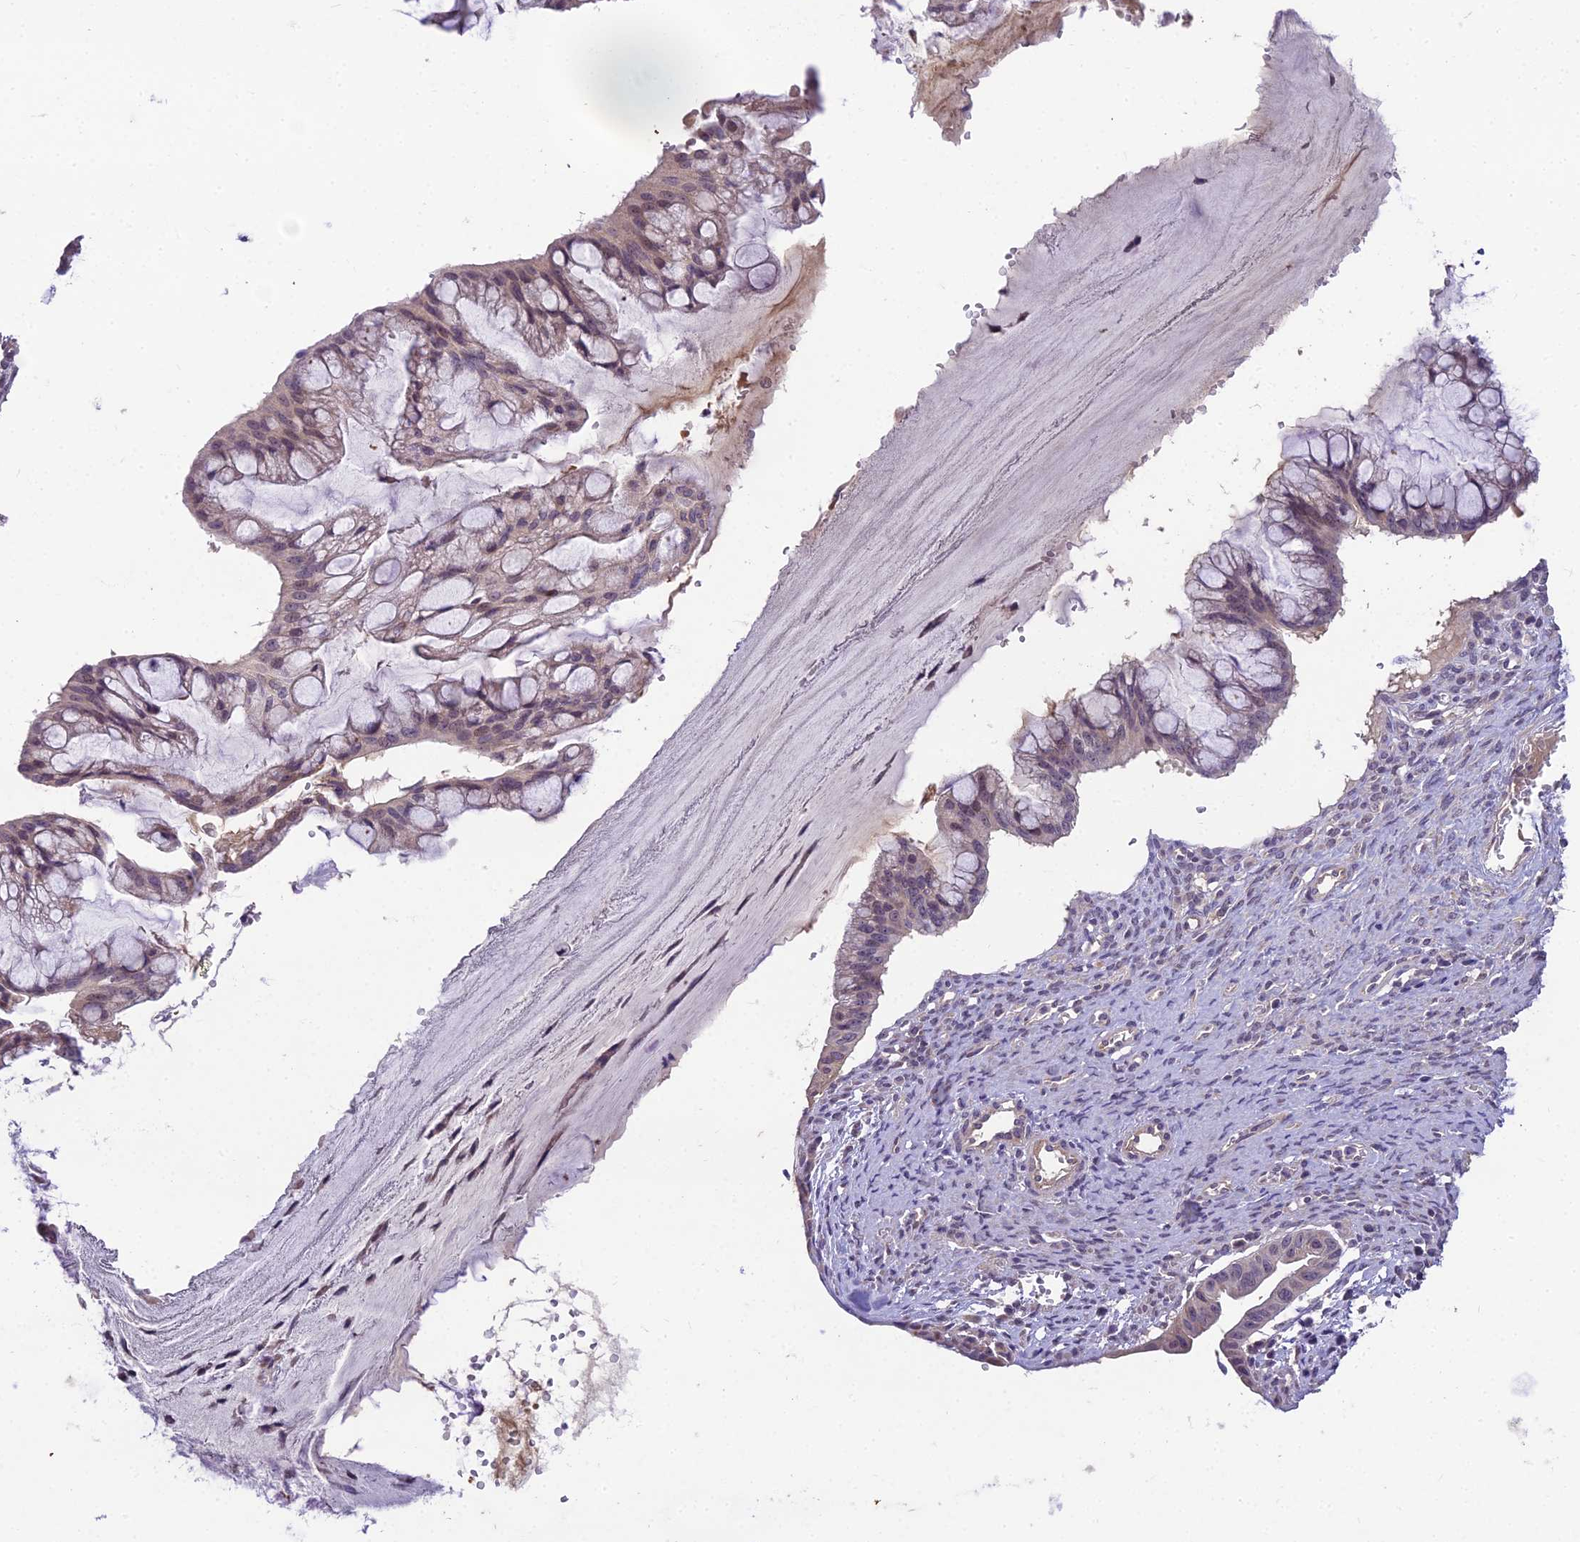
{"staining": {"intensity": "weak", "quantity": "<25%", "location": "cytoplasmic/membranous,nuclear"}, "tissue": "ovarian cancer", "cell_type": "Tumor cells", "image_type": "cancer", "snomed": [{"axis": "morphology", "description": "Cystadenocarcinoma, mucinous, NOS"}, {"axis": "topography", "description": "Ovary"}], "caption": "DAB (3,3'-diaminobenzidine) immunohistochemical staining of human ovarian cancer (mucinous cystadenocarcinoma) exhibits no significant positivity in tumor cells.", "gene": "ZNF333", "patient": {"sex": "female", "age": 73}}